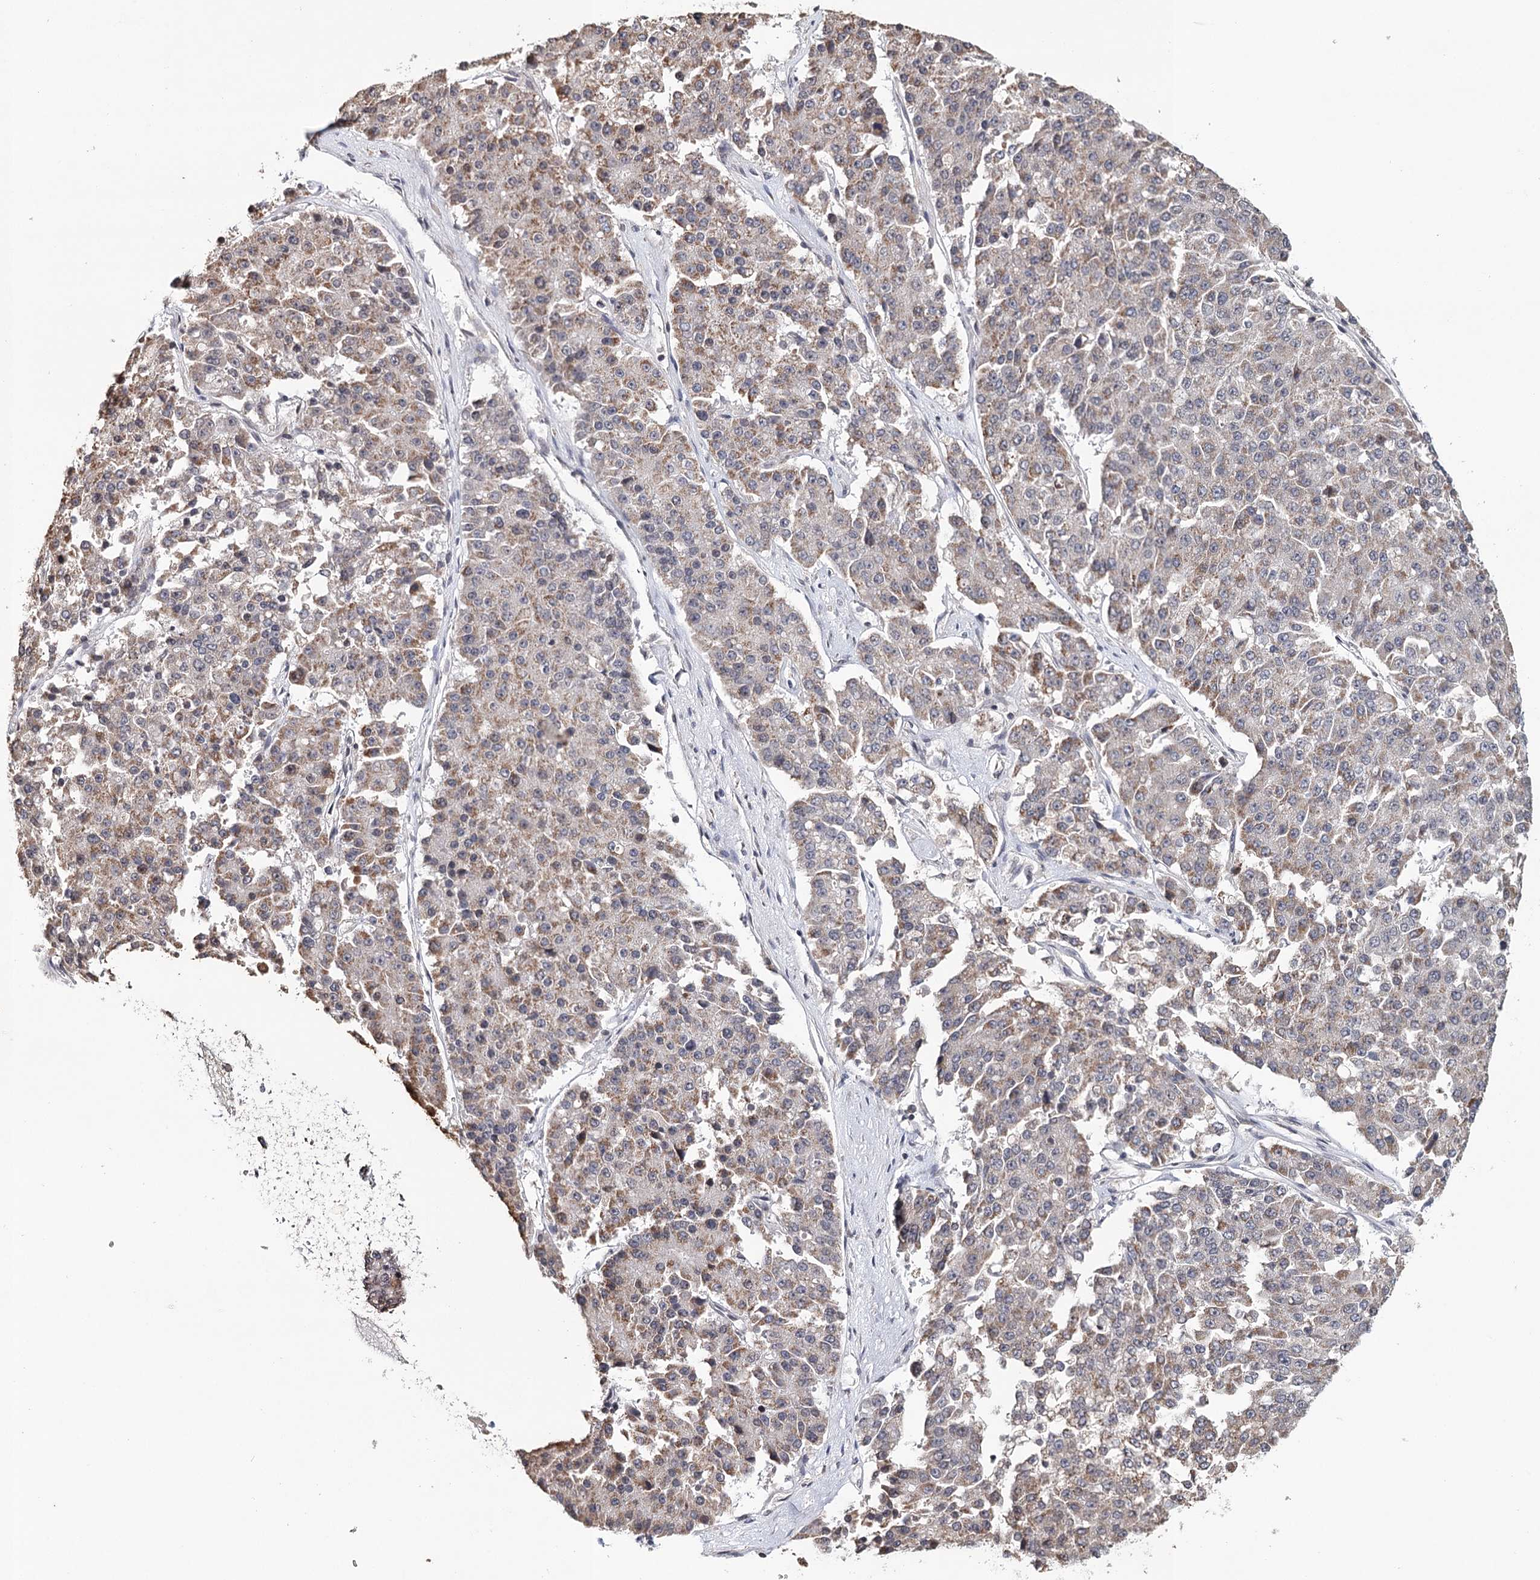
{"staining": {"intensity": "weak", "quantity": "25%-75%", "location": "cytoplasmic/membranous"}, "tissue": "pancreatic cancer", "cell_type": "Tumor cells", "image_type": "cancer", "snomed": [{"axis": "morphology", "description": "Adenocarcinoma, NOS"}, {"axis": "topography", "description": "Pancreas"}], "caption": "Tumor cells reveal low levels of weak cytoplasmic/membranous staining in approximately 25%-75% of cells in human pancreatic cancer (adenocarcinoma).", "gene": "ICOS", "patient": {"sex": "male", "age": 50}}